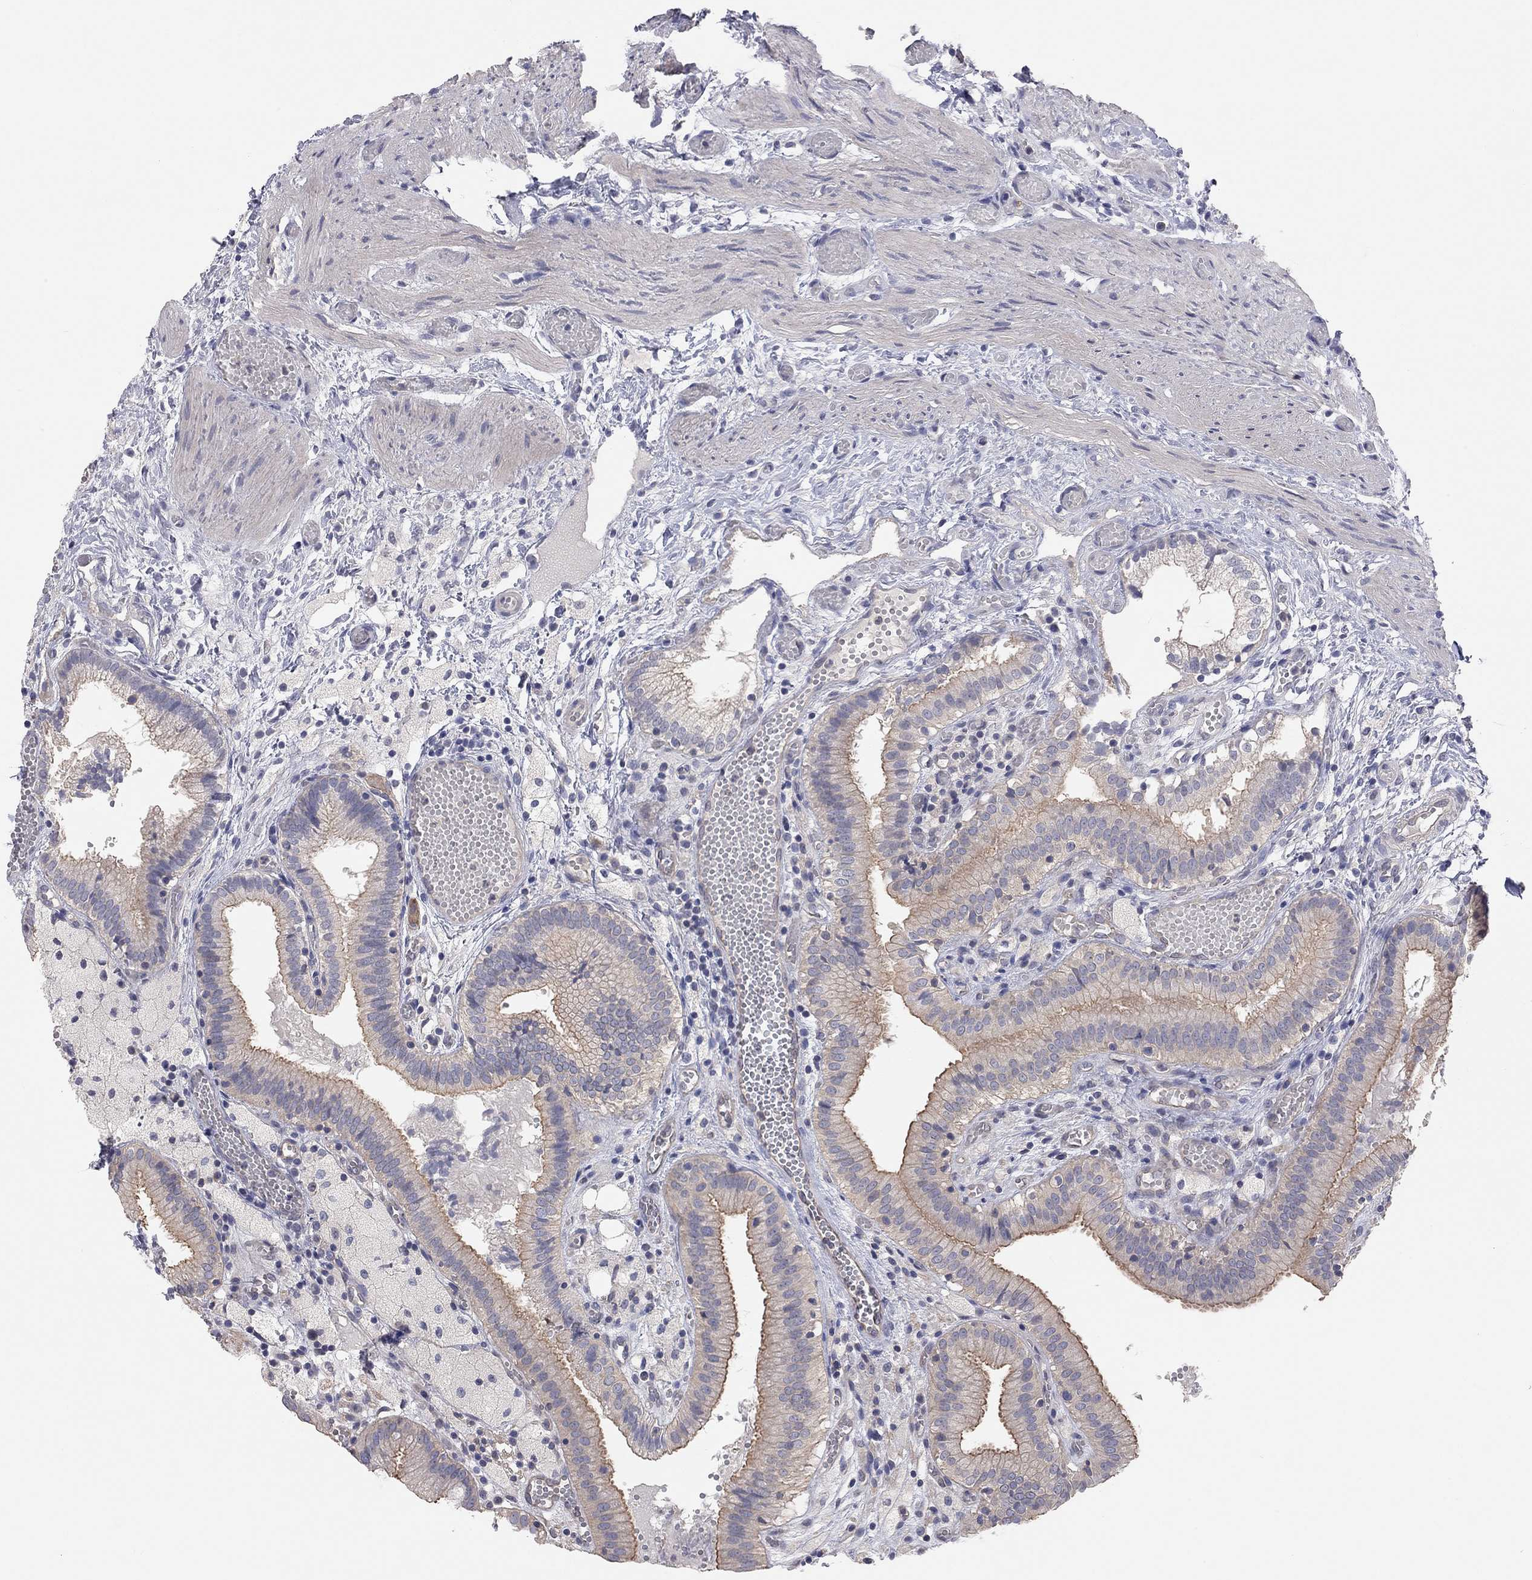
{"staining": {"intensity": "moderate", "quantity": "25%-75%", "location": "cytoplasmic/membranous"}, "tissue": "gallbladder", "cell_type": "Glandular cells", "image_type": "normal", "snomed": [{"axis": "morphology", "description": "Normal tissue, NOS"}, {"axis": "topography", "description": "Gallbladder"}], "caption": "Immunohistochemistry of benign gallbladder reveals medium levels of moderate cytoplasmic/membranous expression in about 25%-75% of glandular cells.", "gene": "KCNB1", "patient": {"sex": "female", "age": 24}}